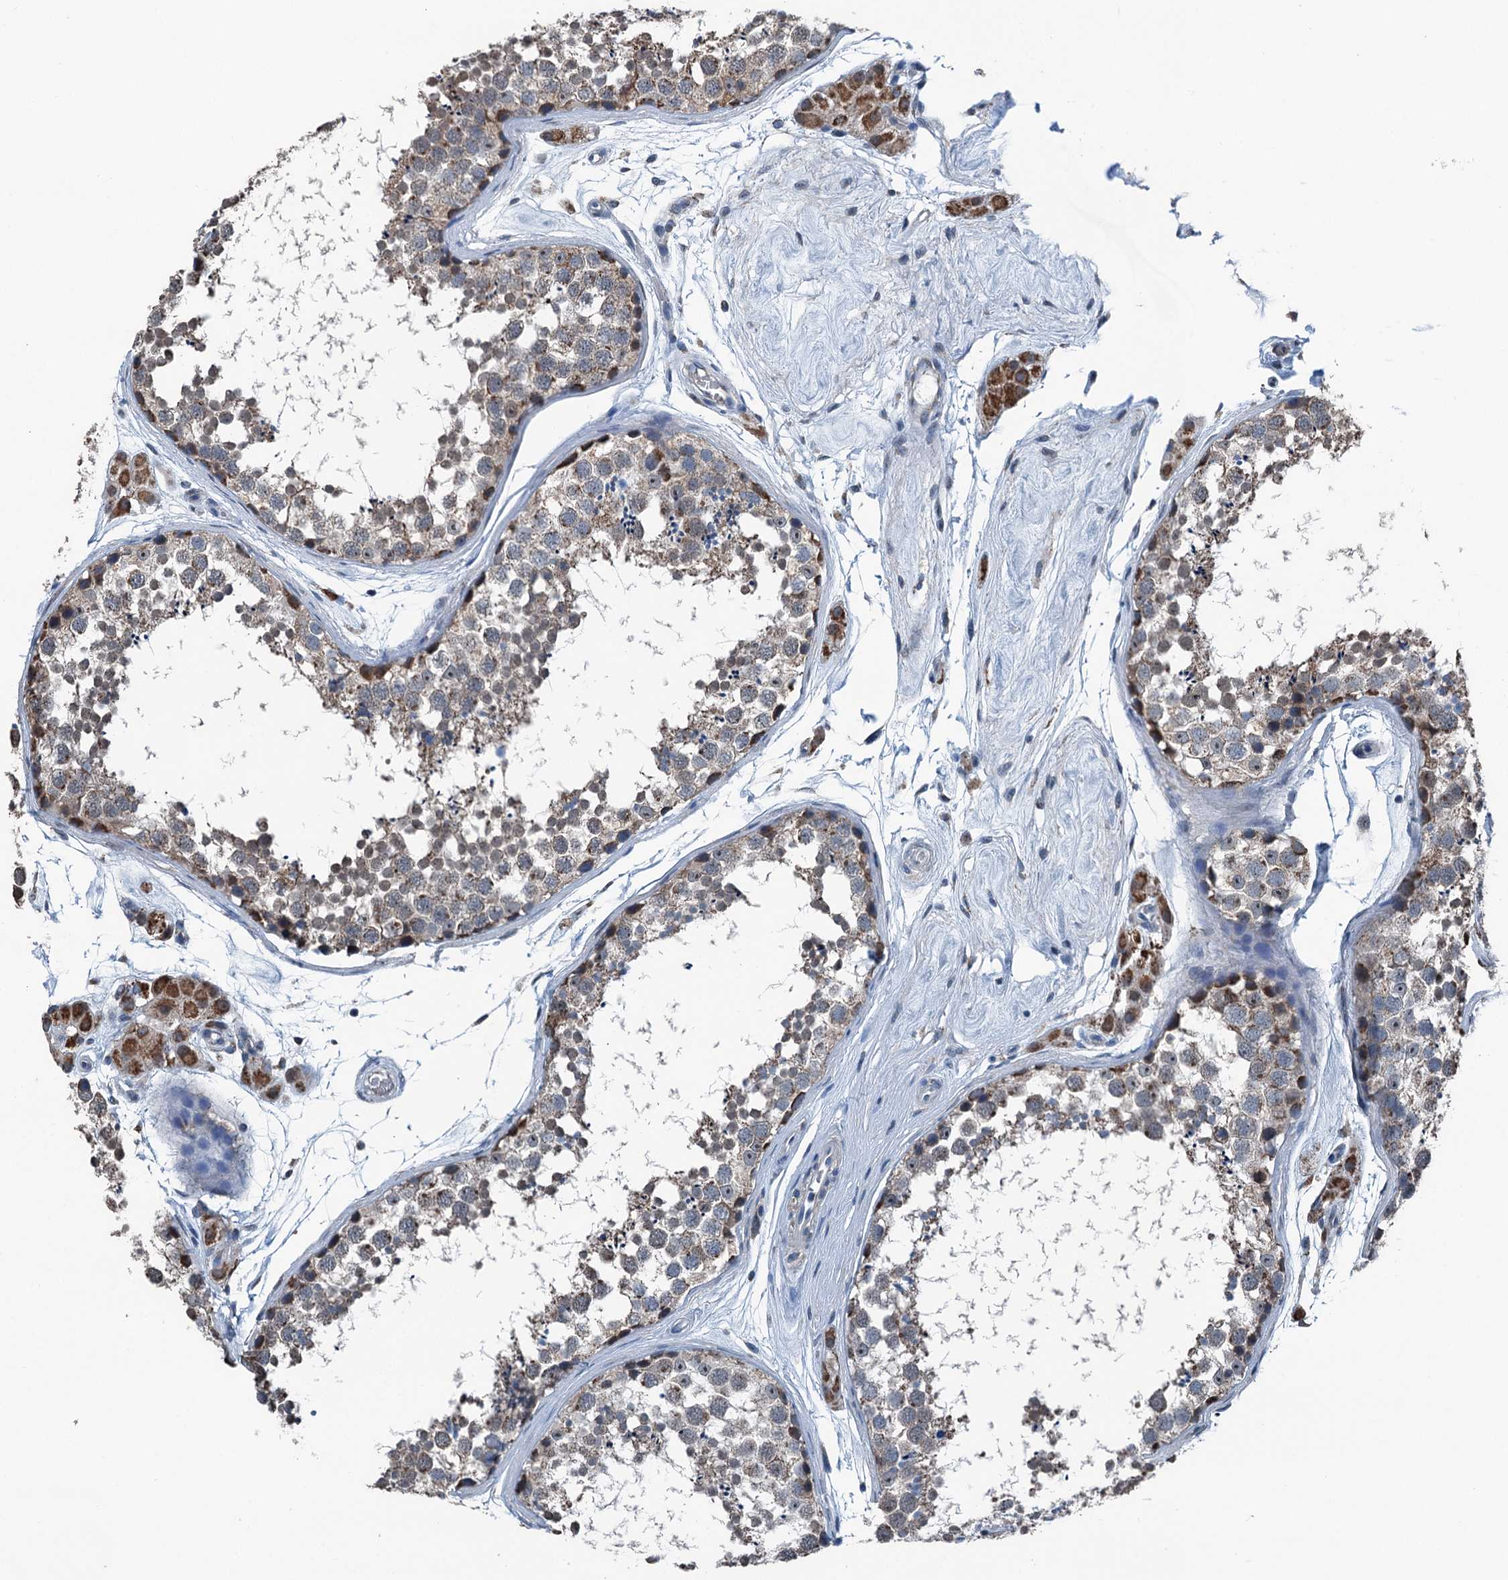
{"staining": {"intensity": "strong", "quantity": "25%-75%", "location": "cytoplasmic/membranous"}, "tissue": "testis", "cell_type": "Cells in seminiferous ducts", "image_type": "normal", "snomed": [{"axis": "morphology", "description": "Normal tissue, NOS"}, {"axis": "topography", "description": "Testis"}], "caption": "Brown immunohistochemical staining in benign human testis demonstrates strong cytoplasmic/membranous expression in about 25%-75% of cells in seminiferous ducts. (Brightfield microscopy of DAB IHC at high magnification).", "gene": "TRPT1", "patient": {"sex": "male", "age": 56}}